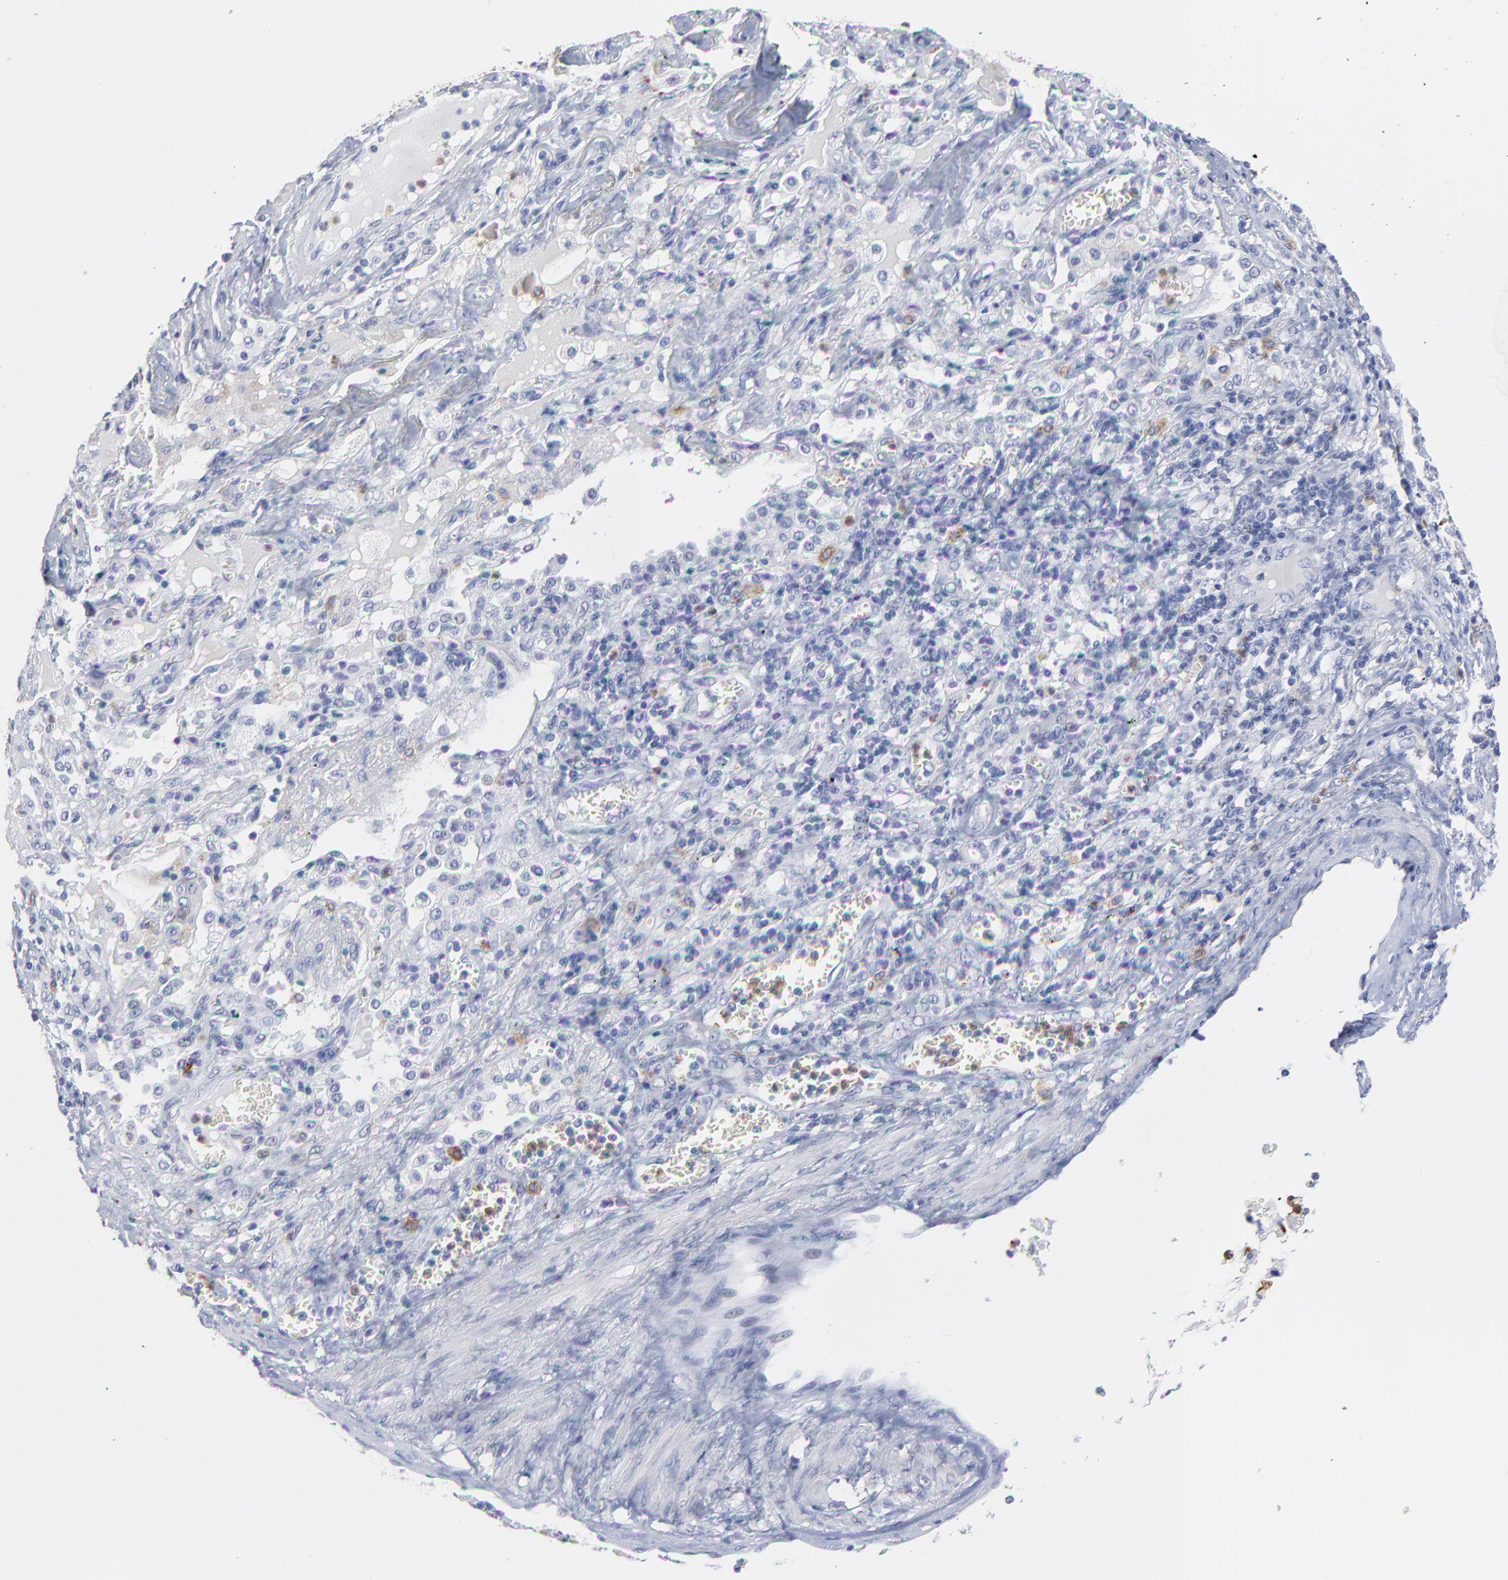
{"staining": {"intensity": "negative", "quantity": "none", "location": "none"}, "tissue": "lung cancer", "cell_type": "Tumor cells", "image_type": "cancer", "snomed": [{"axis": "morphology", "description": "Squamous cell carcinoma, NOS"}, {"axis": "topography", "description": "Lung"}], "caption": "The immunohistochemistry (IHC) photomicrograph has no significant positivity in tumor cells of lung cancer tissue.", "gene": "SMARCA1", "patient": {"sex": "female", "age": 76}}